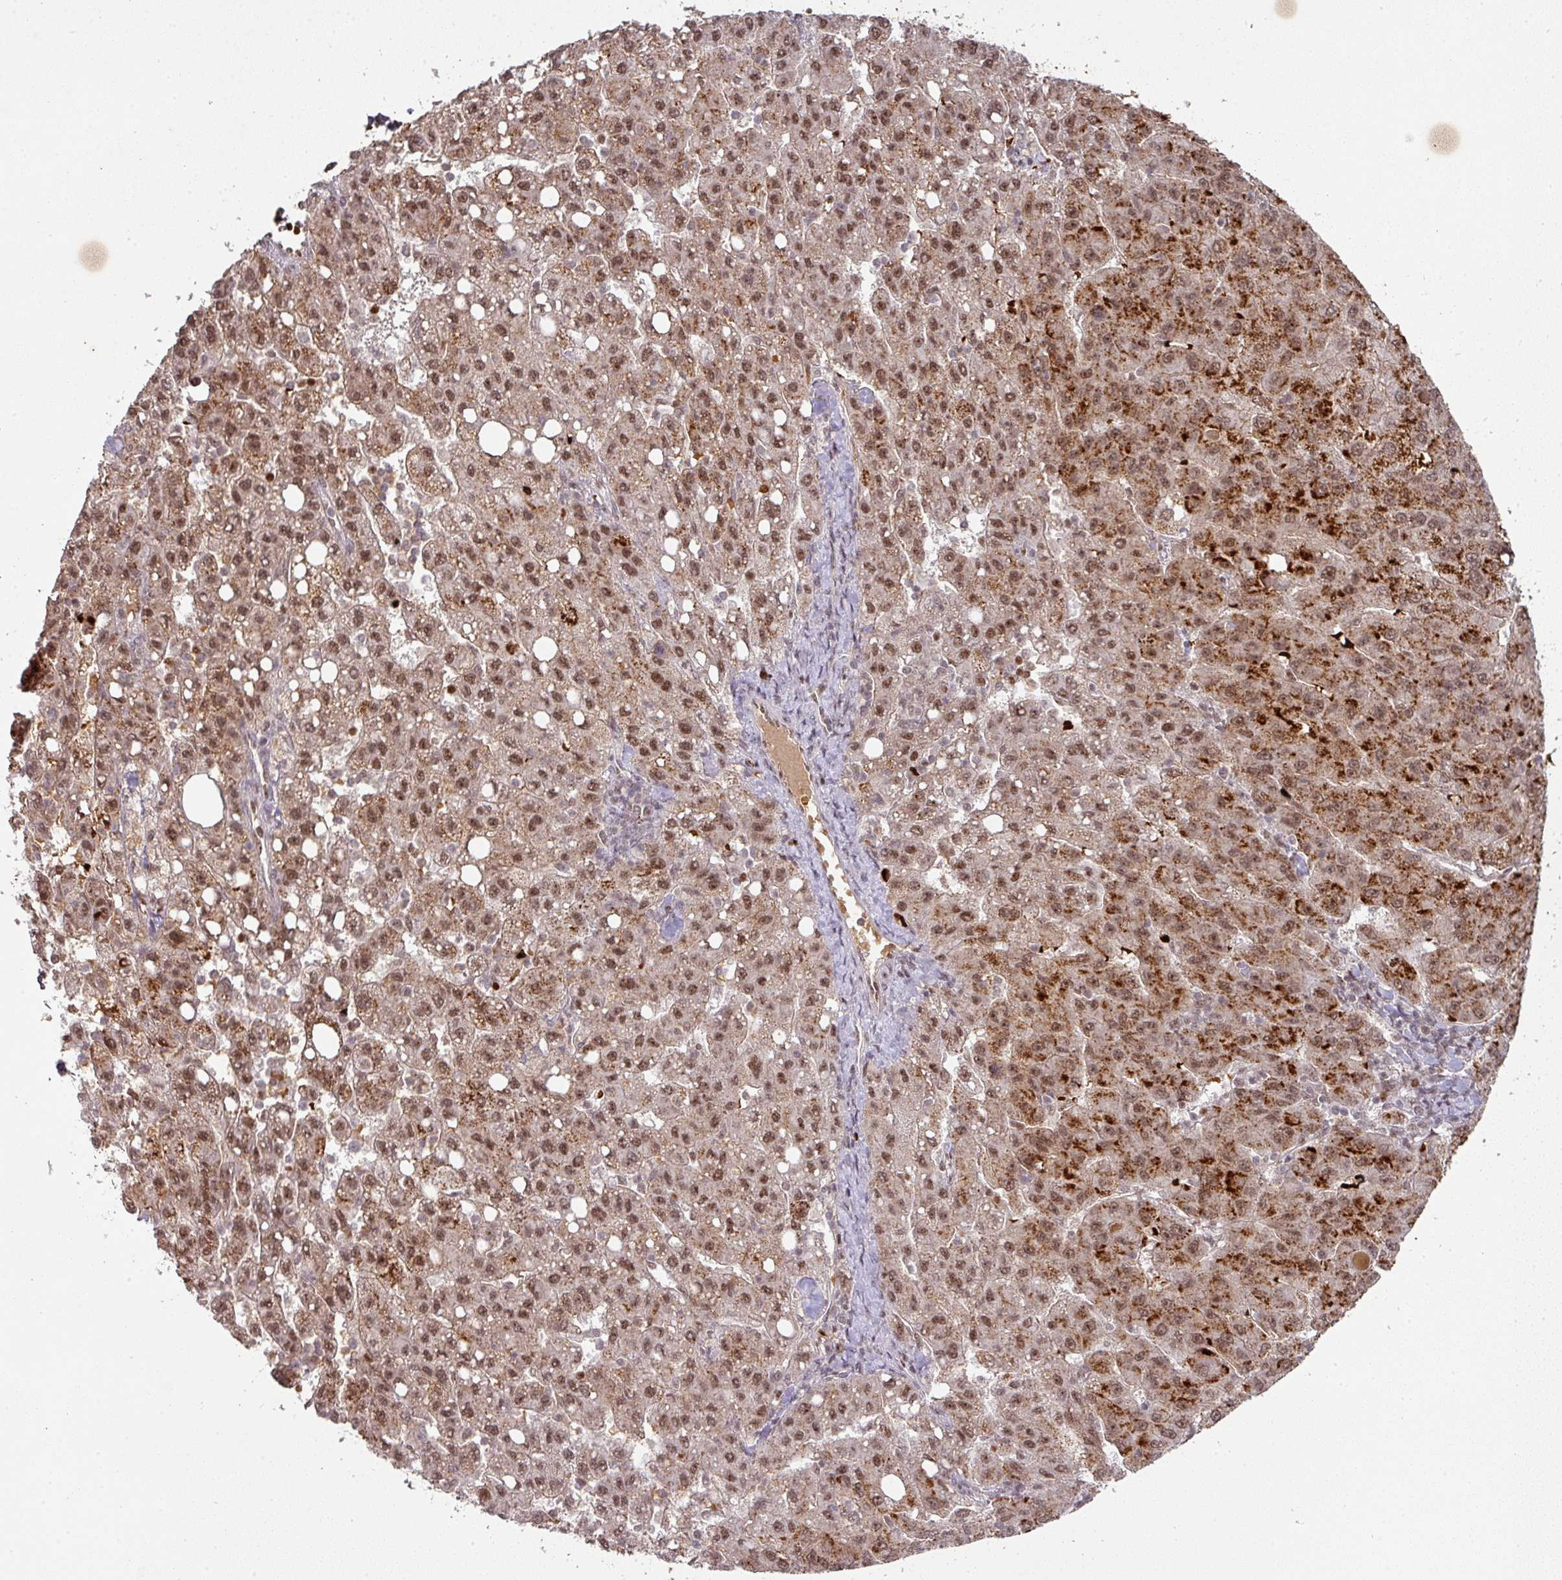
{"staining": {"intensity": "moderate", "quantity": ">75%", "location": "cytoplasmic/membranous,nuclear"}, "tissue": "liver cancer", "cell_type": "Tumor cells", "image_type": "cancer", "snomed": [{"axis": "morphology", "description": "Carcinoma, Hepatocellular, NOS"}, {"axis": "topography", "description": "Liver"}], "caption": "High-magnification brightfield microscopy of liver hepatocellular carcinoma stained with DAB (3,3'-diaminobenzidine) (brown) and counterstained with hematoxylin (blue). tumor cells exhibit moderate cytoplasmic/membranous and nuclear staining is seen in approximately>75% of cells.", "gene": "NEIL1", "patient": {"sex": "female", "age": 82}}